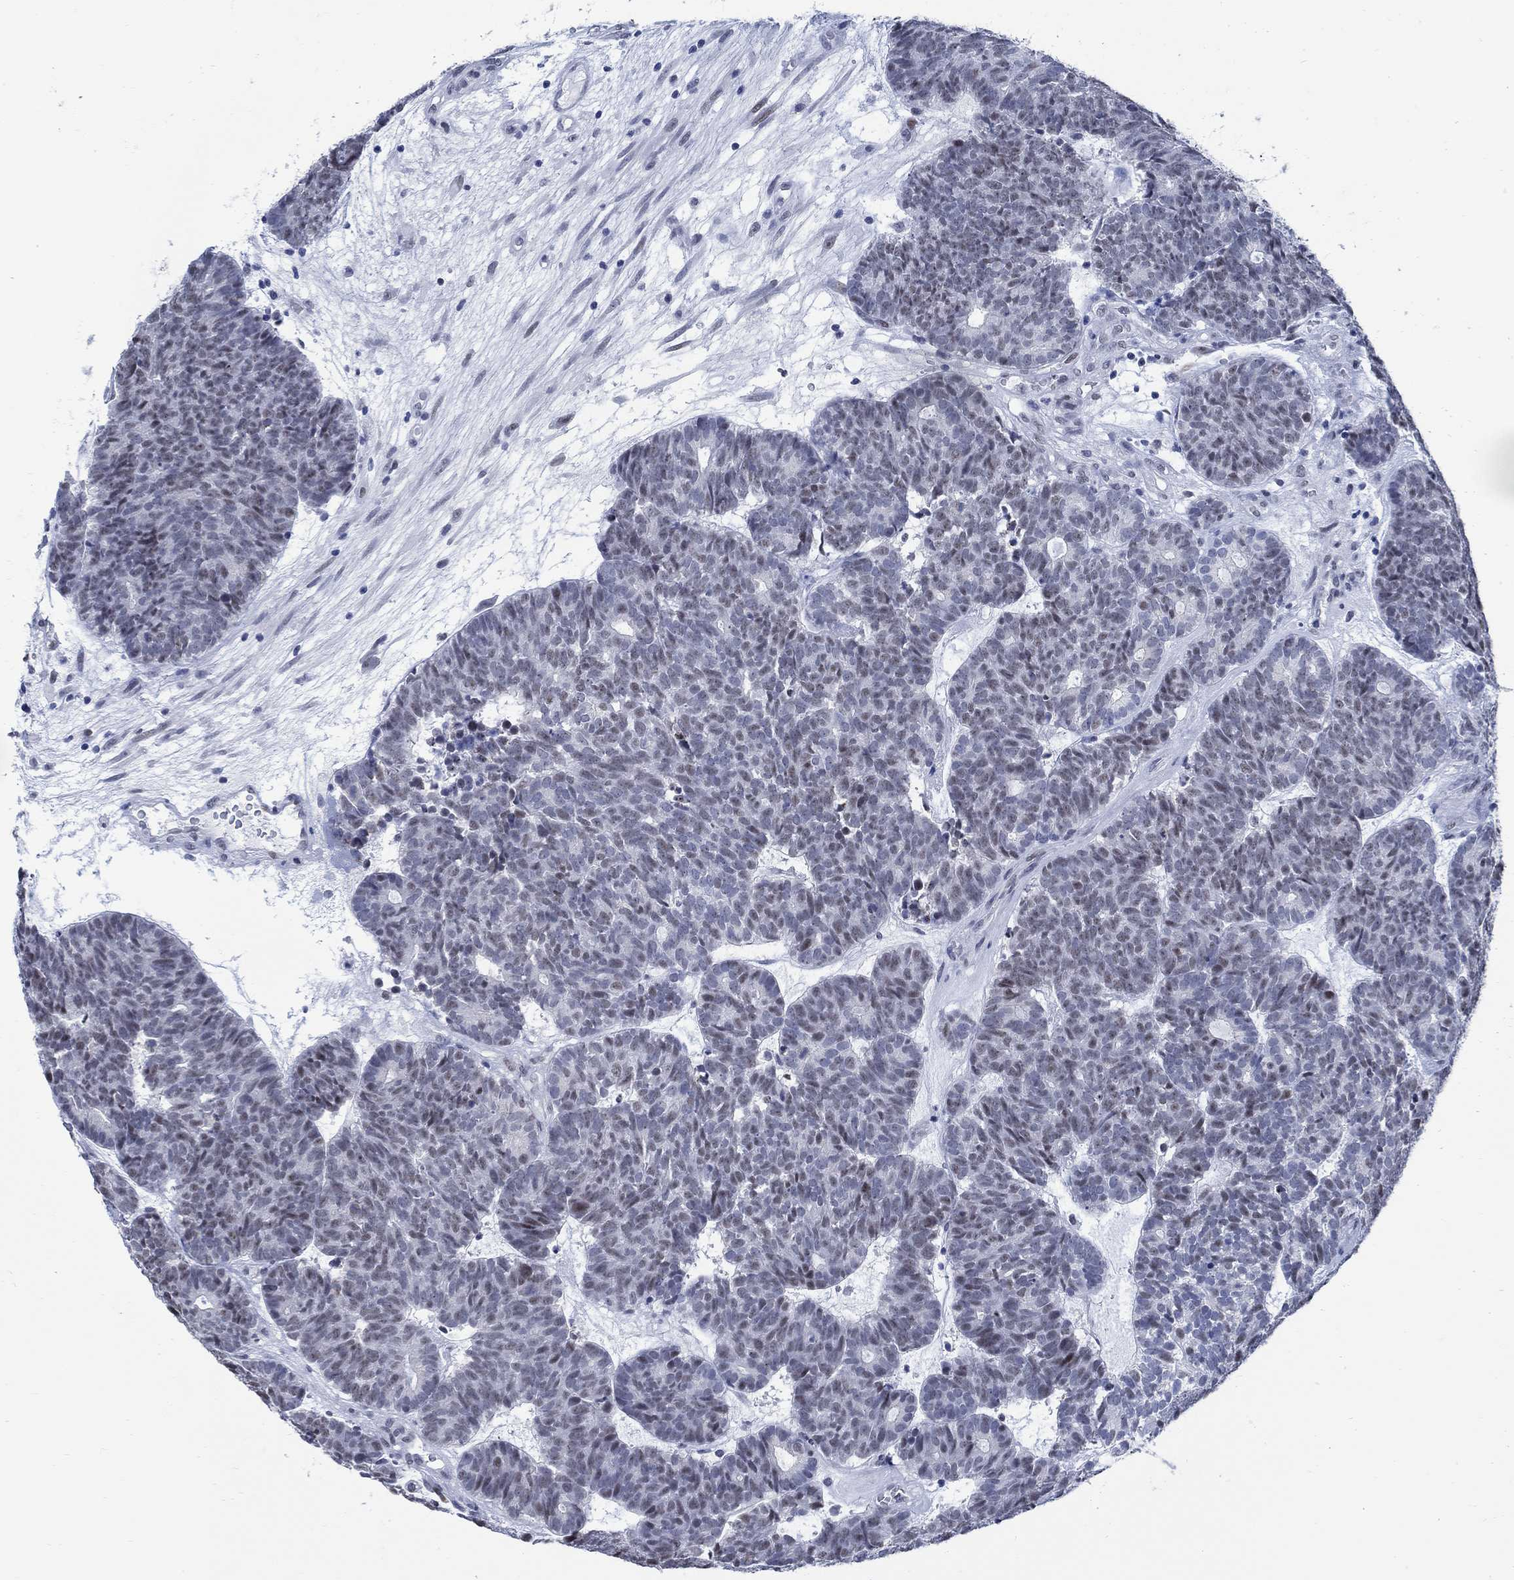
{"staining": {"intensity": "weak", "quantity": "<25%", "location": "nuclear"}, "tissue": "head and neck cancer", "cell_type": "Tumor cells", "image_type": "cancer", "snomed": [{"axis": "morphology", "description": "Adenocarcinoma, NOS"}, {"axis": "topography", "description": "Head-Neck"}], "caption": "This is a photomicrograph of immunohistochemistry staining of adenocarcinoma (head and neck), which shows no positivity in tumor cells.", "gene": "DLK1", "patient": {"sex": "female", "age": 81}}